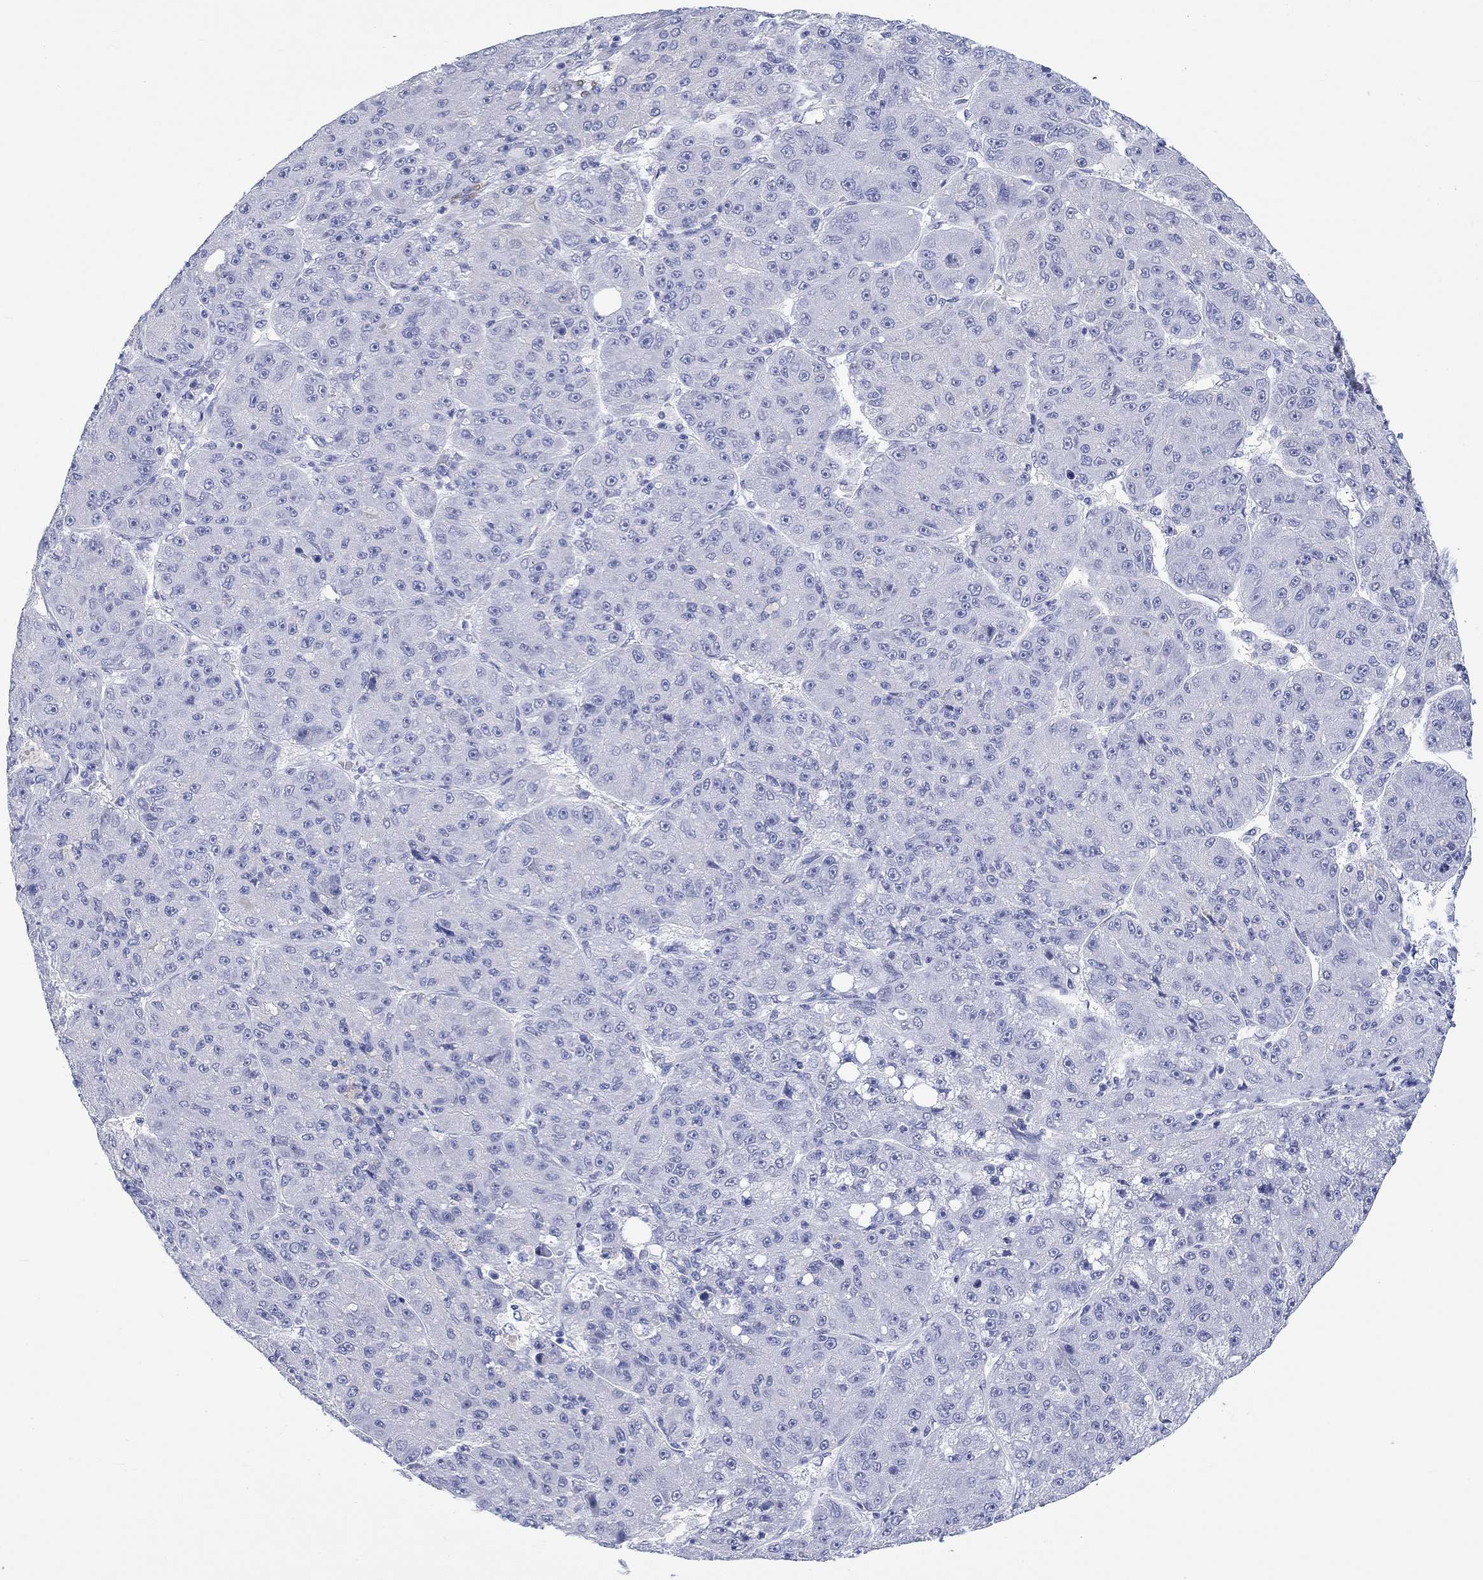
{"staining": {"intensity": "negative", "quantity": "none", "location": "none"}, "tissue": "liver cancer", "cell_type": "Tumor cells", "image_type": "cancer", "snomed": [{"axis": "morphology", "description": "Carcinoma, Hepatocellular, NOS"}, {"axis": "topography", "description": "Liver"}], "caption": "This is an immunohistochemistry (IHC) histopathology image of liver cancer (hepatocellular carcinoma). There is no positivity in tumor cells.", "gene": "MSI1", "patient": {"sex": "male", "age": 67}}